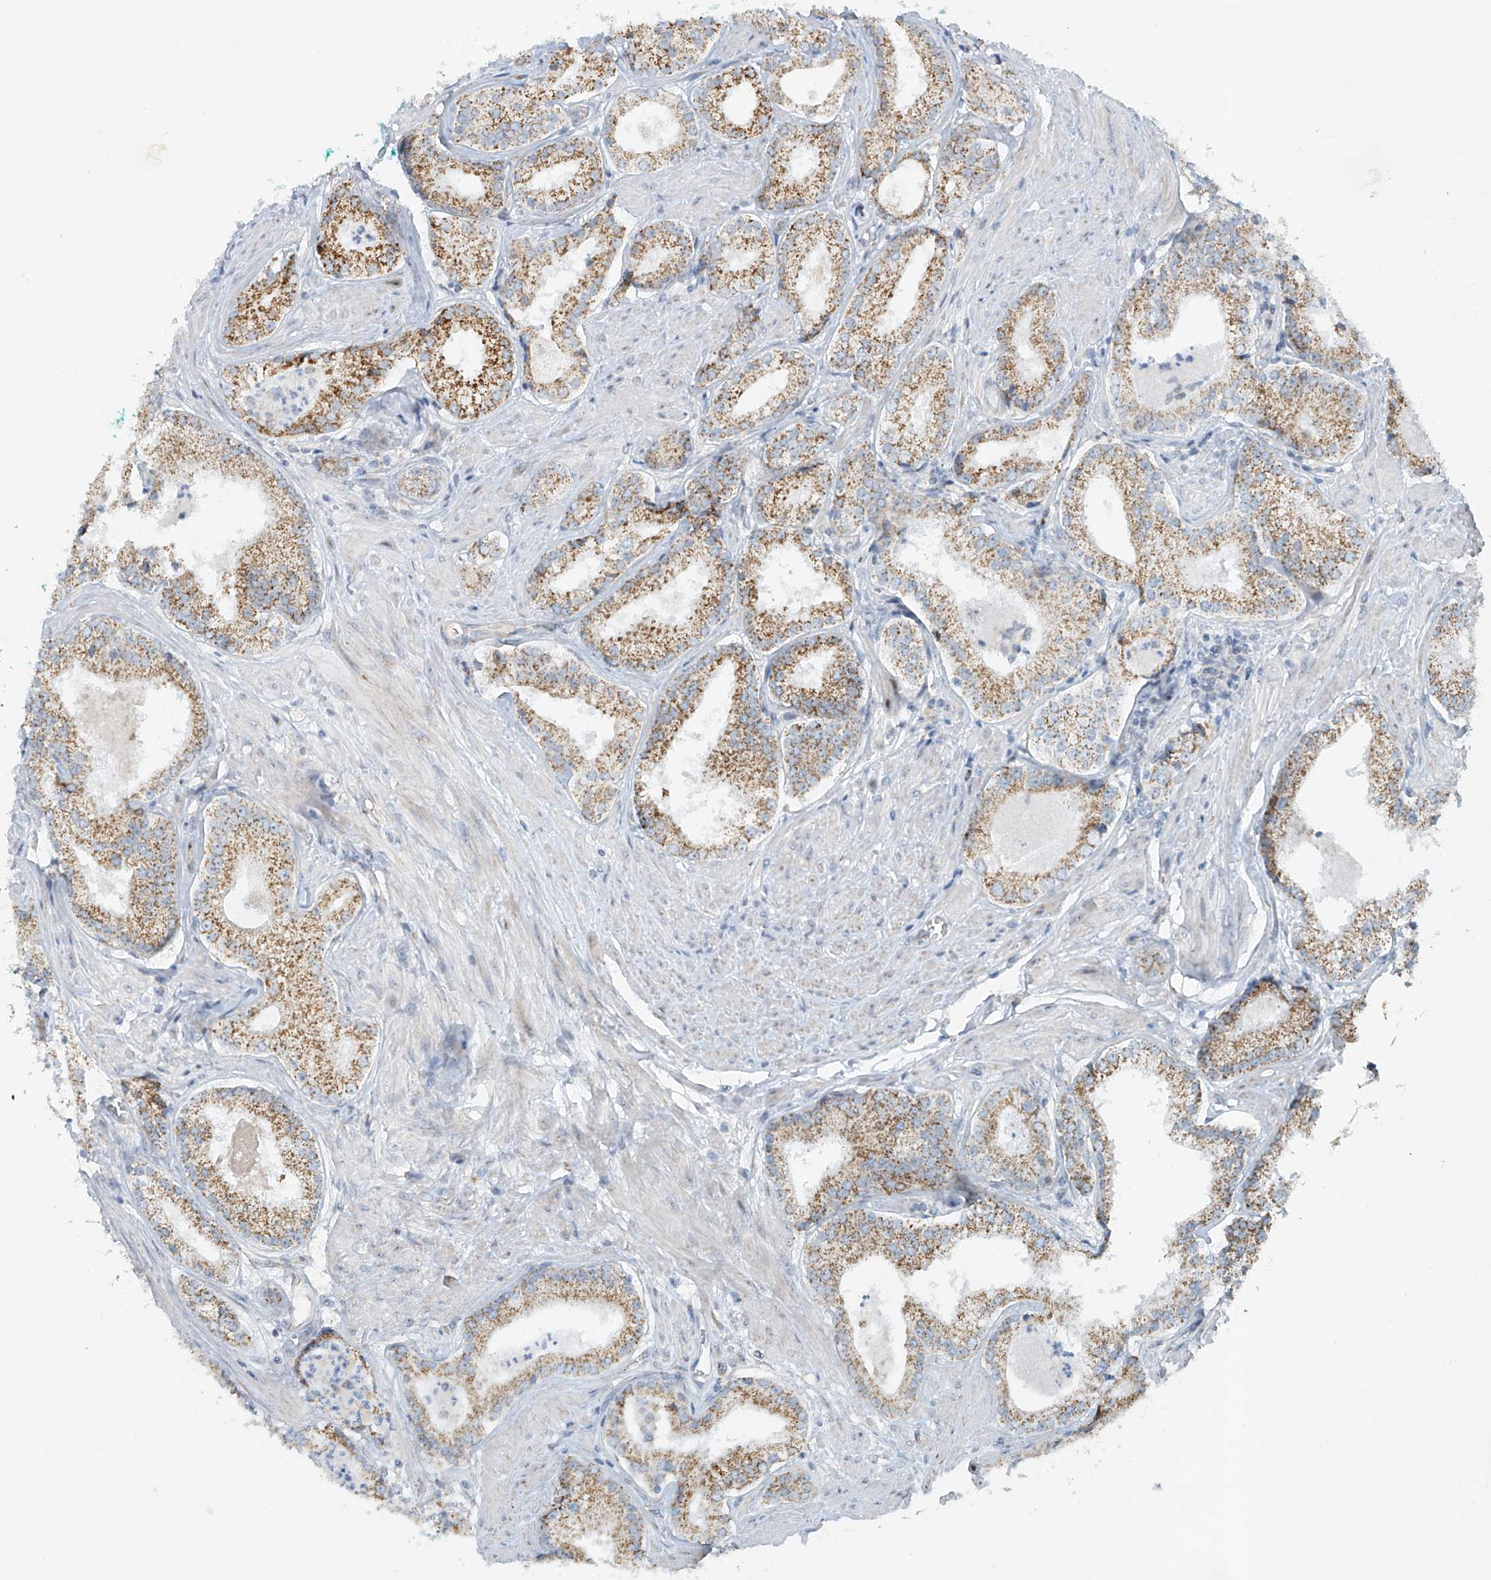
{"staining": {"intensity": "moderate", "quantity": ">75%", "location": "cytoplasmic/membranous"}, "tissue": "prostate cancer", "cell_type": "Tumor cells", "image_type": "cancer", "snomed": [{"axis": "morphology", "description": "Adenocarcinoma, Low grade"}, {"axis": "topography", "description": "Prostate"}], "caption": "Prostate cancer stained with immunohistochemistry displays moderate cytoplasmic/membranous positivity in about >75% of tumor cells.", "gene": "SMDT1", "patient": {"sex": "male", "age": 54}}